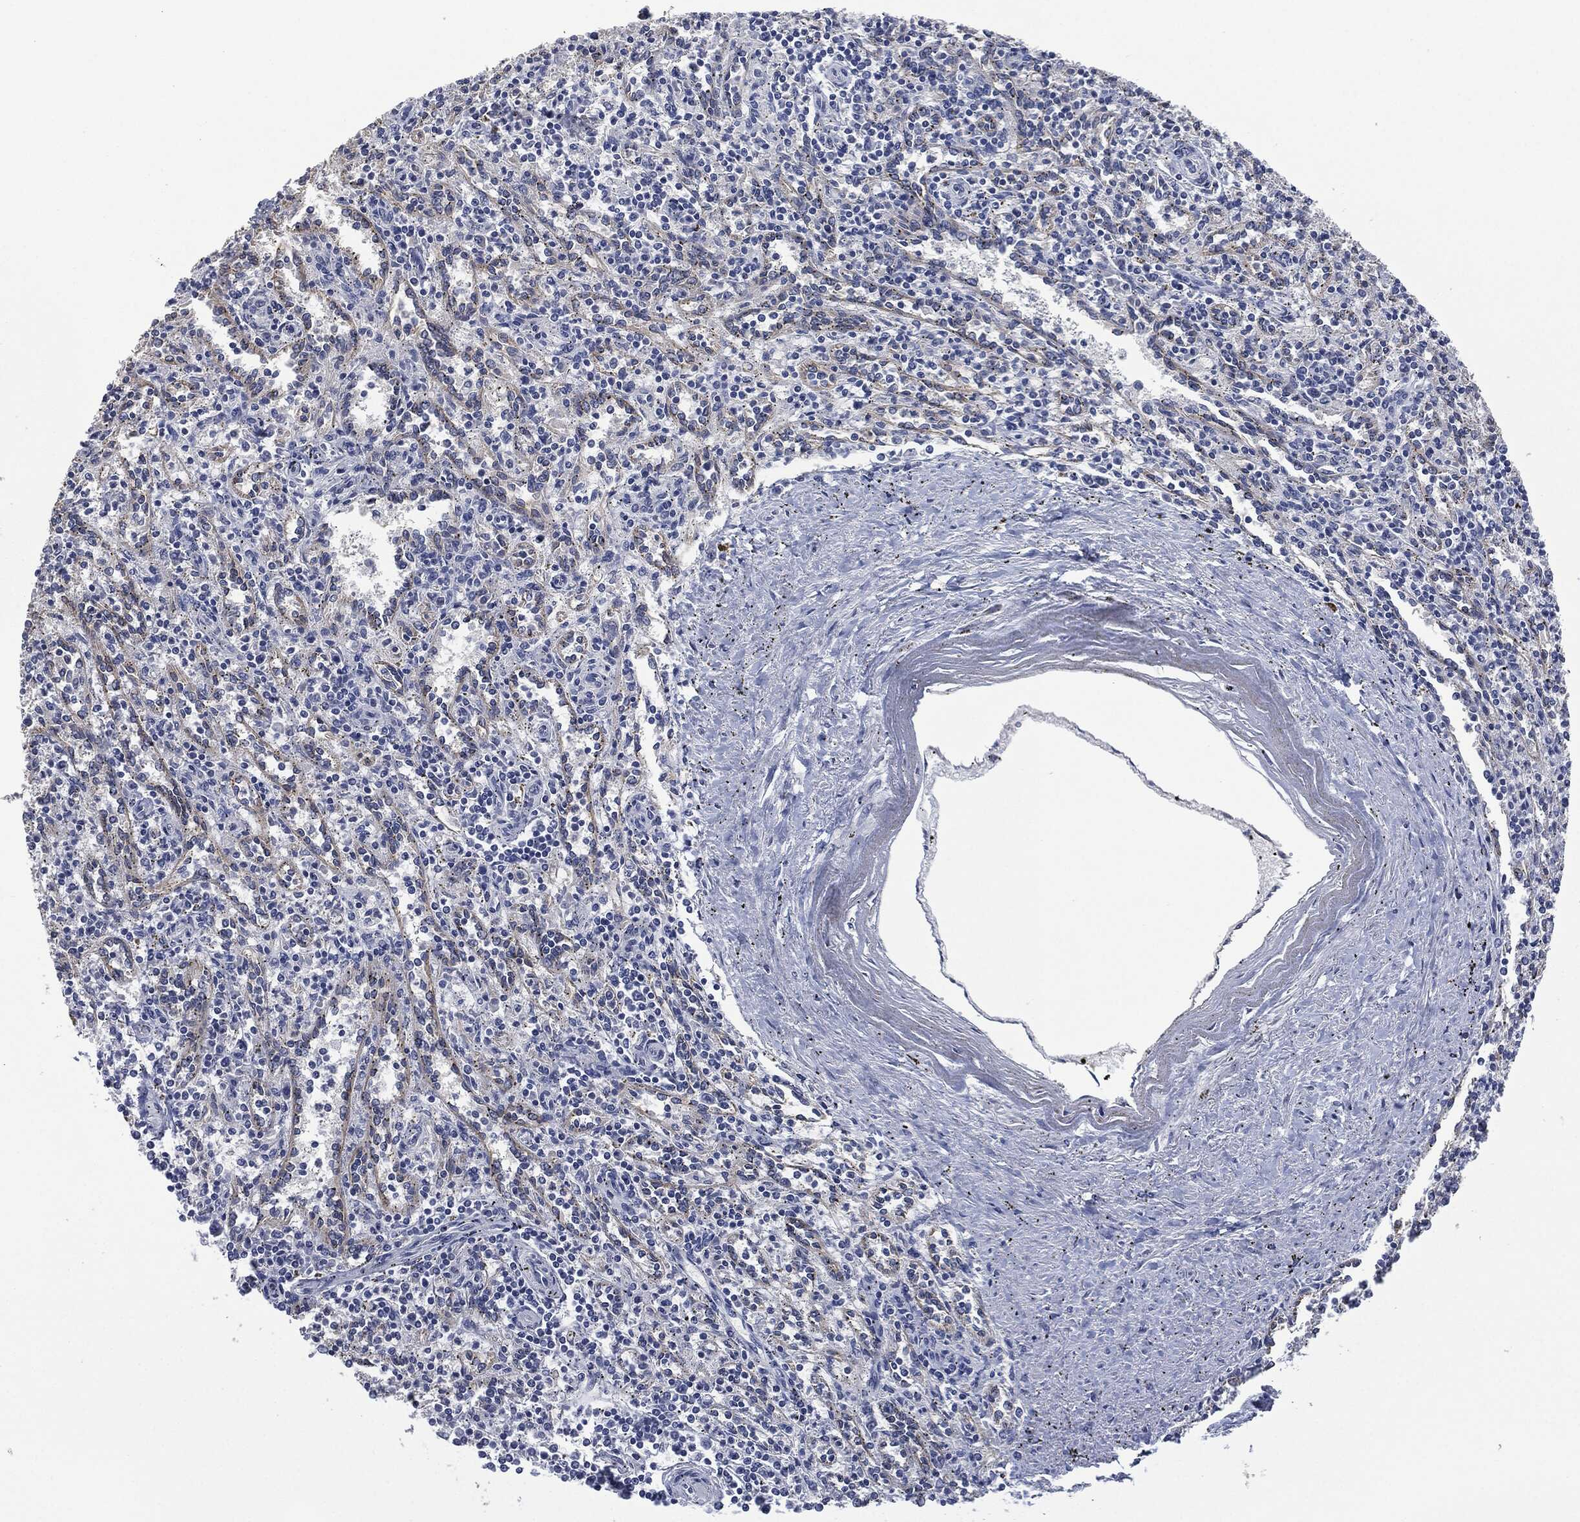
{"staining": {"intensity": "negative", "quantity": "none", "location": "none"}, "tissue": "spleen", "cell_type": "Cells in red pulp", "image_type": "normal", "snomed": [{"axis": "morphology", "description": "Normal tissue, NOS"}, {"axis": "topography", "description": "Spleen"}], "caption": "Photomicrograph shows no protein staining in cells in red pulp of unremarkable spleen.", "gene": "IL1RN", "patient": {"sex": "male", "age": 69}}